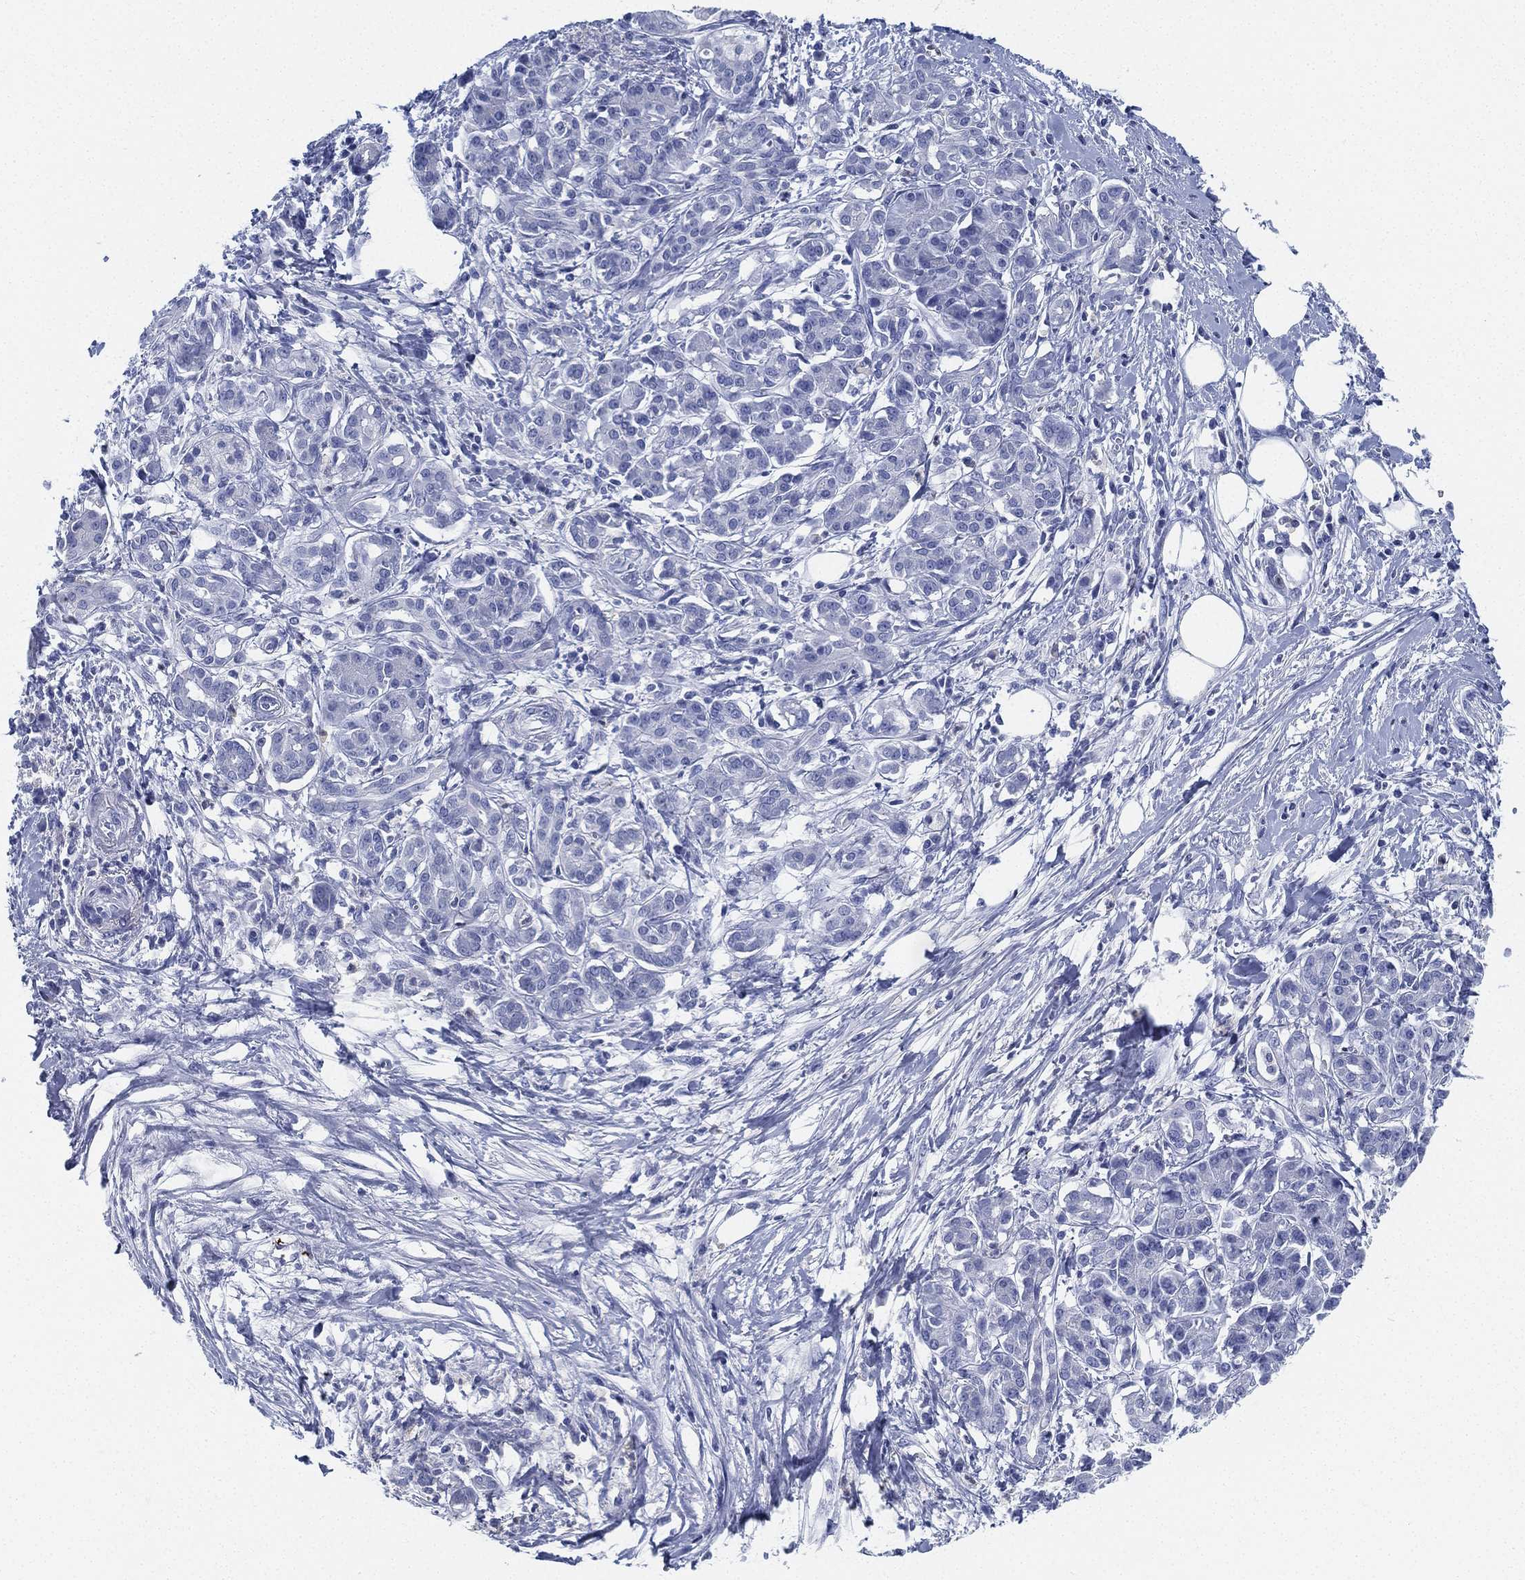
{"staining": {"intensity": "negative", "quantity": "none", "location": "none"}, "tissue": "pancreatic cancer", "cell_type": "Tumor cells", "image_type": "cancer", "snomed": [{"axis": "morphology", "description": "Adenocarcinoma, NOS"}, {"axis": "topography", "description": "Pancreas"}], "caption": "IHC photomicrograph of neoplastic tissue: pancreatic cancer stained with DAB (3,3'-diaminobenzidine) demonstrates no significant protein staining in tumor cells.", "gene": "DEFB121", "patient": {"sex": "male", "age": 72}}